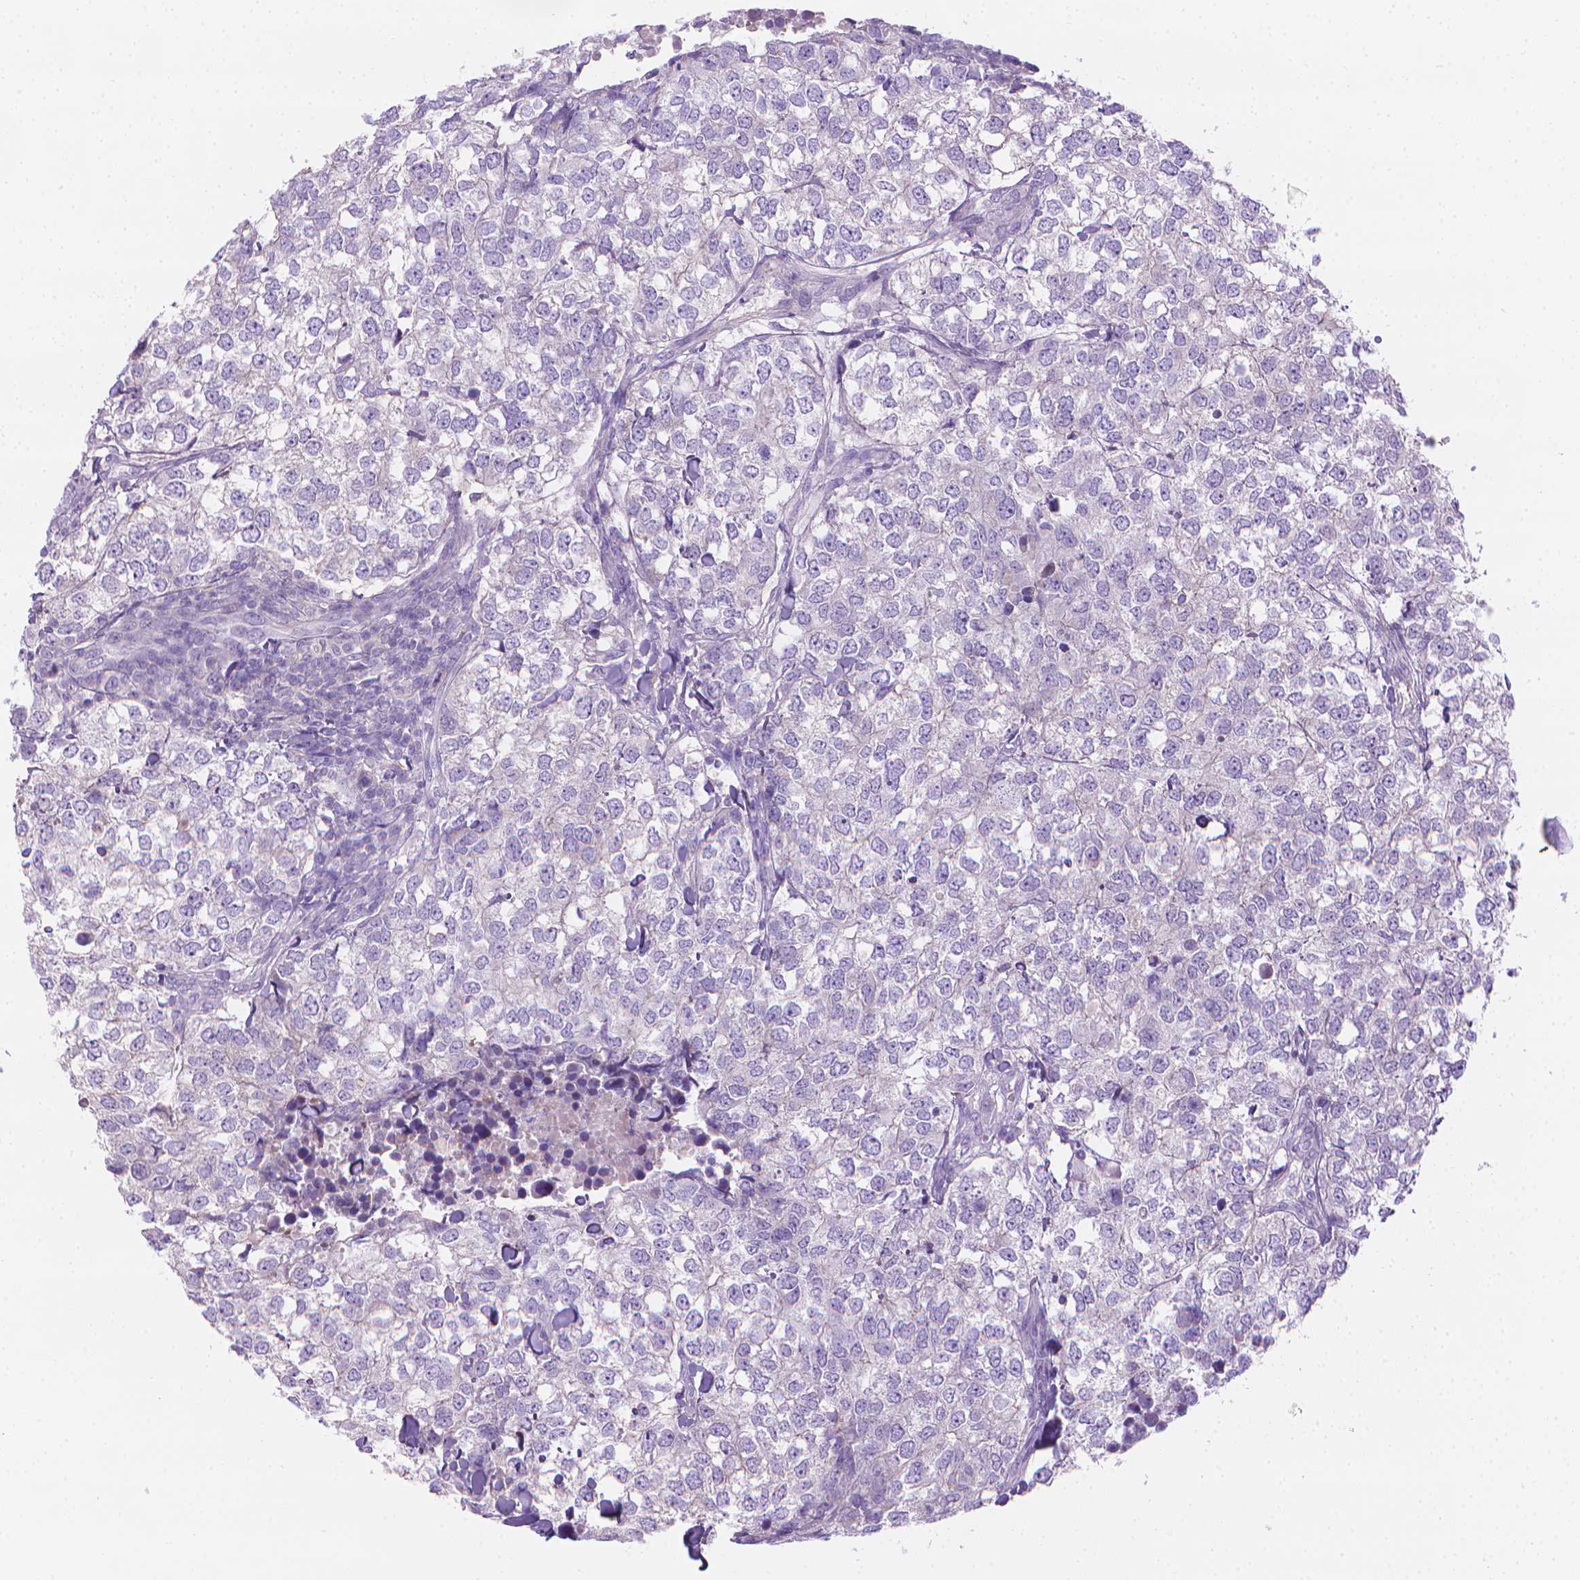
{"staining": {"intensity": "negative", "quantity": "none", "location": "none"}, "tissue": "breast cancer", "cell_type": "Tumor cells", "image_type": "cancer", "snomed": [{"axis": "morphology", "description": "Duct carcinoma"}, {"axis": "topography", "description": "Breast"}], "caption": "This micrograph is of breast infiltrating ductal carcinoma stained with IHC to label a protein in brown with the nuclei are counter-stained blue. There is no positivity in tumor cells. (Immunohistochemistry, brightfield microscopy, high magnification).", "gene": "FASN", "patient": {"sex": "female", "age": 30}}